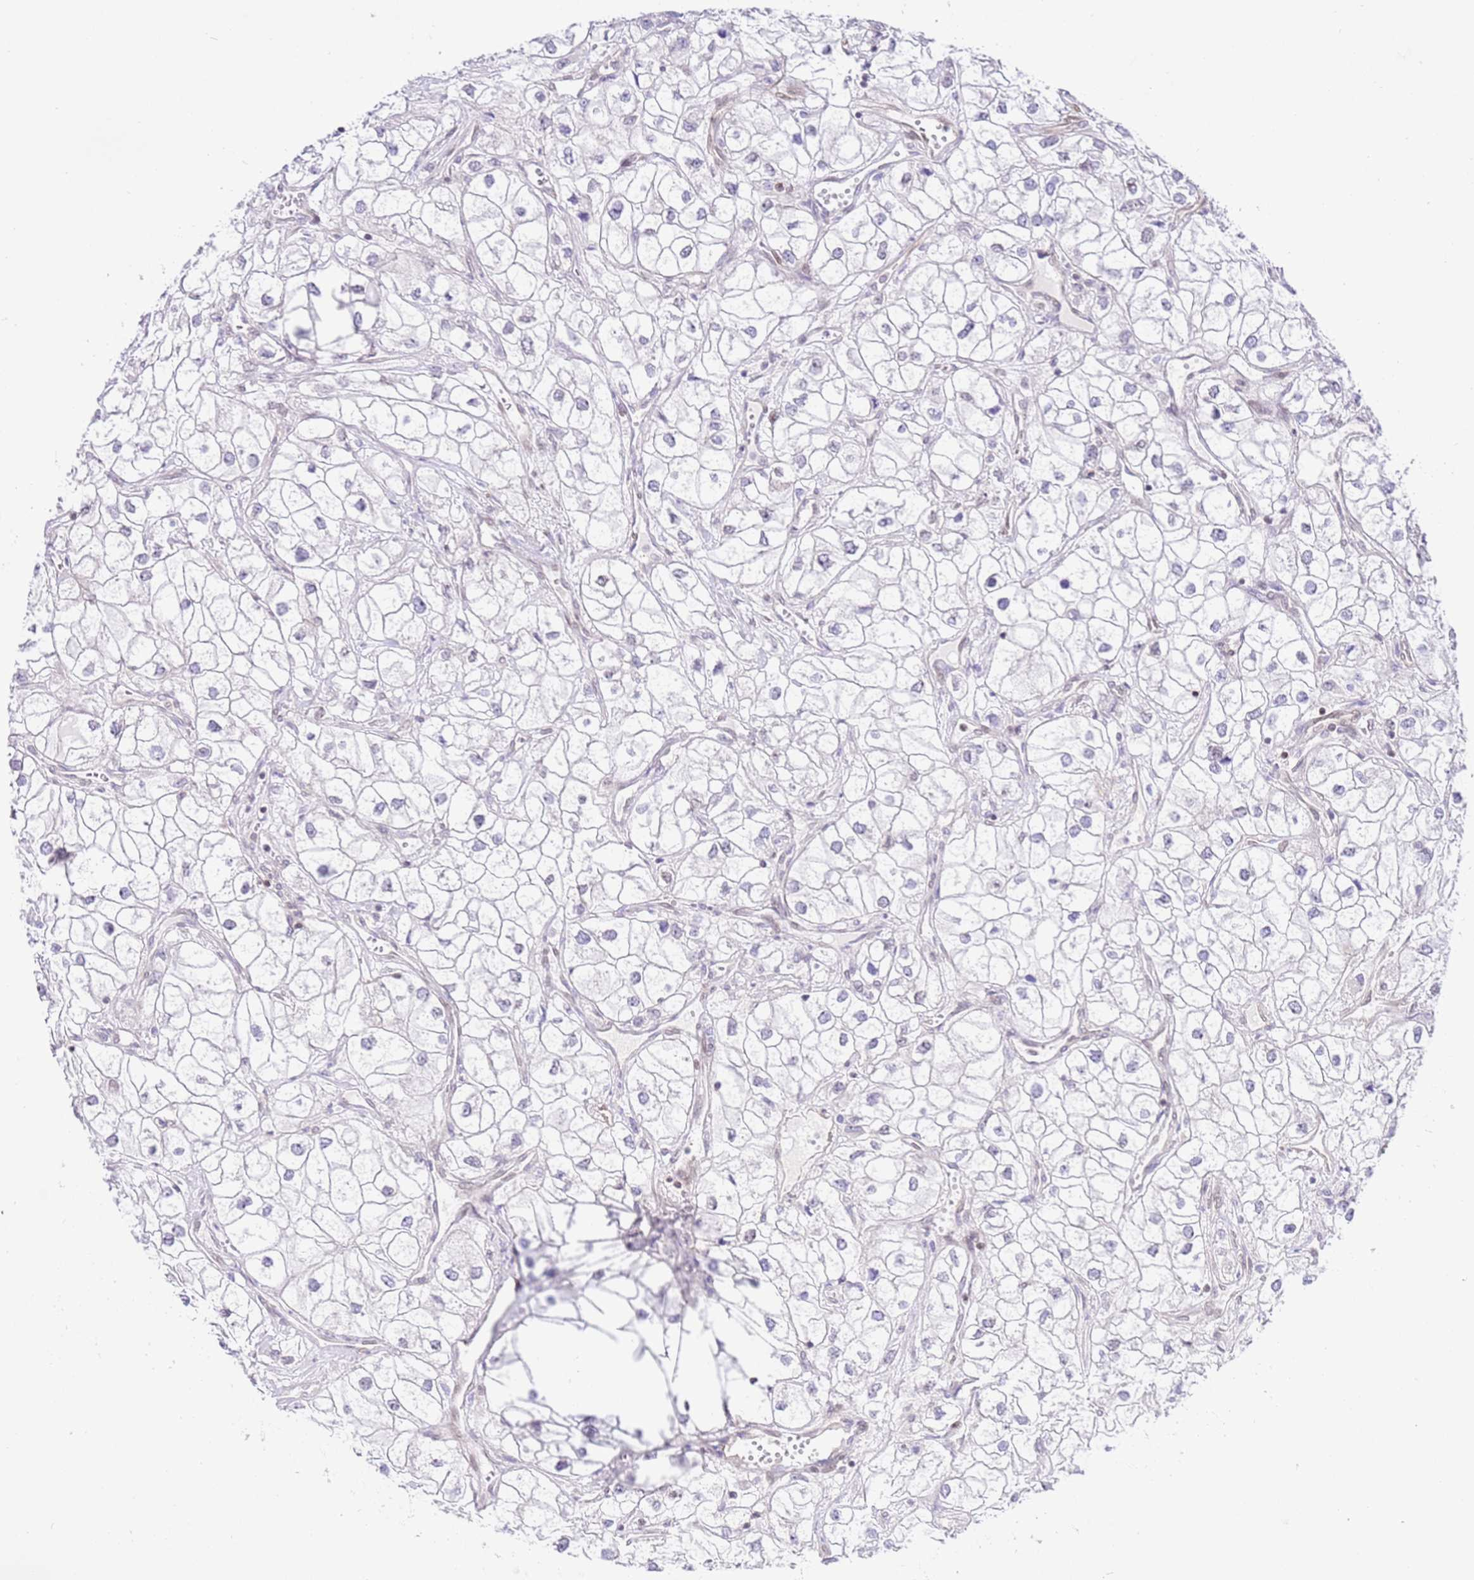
{"staining": {"intensity": "negative", "quantity": "none", "location": "none"}, "tissue": "renal cancer", "cell_type": "Tumor cells", "image_type": "cancer", "snomed": [{"axis": "morphology", "description": "Adenocarcinoma, NOS"}, {"axis": "topography", "description": "Kidney"}], "caption": "High magnification brightfield microscopy of renal adenocarcinoma stained with DAB (3,3'-diaminobenzidine) (brown) and counterstained with hematoxylin (blue): tumor cells show no significant staining.", "gene": "TRIM37", "patient": {"sex": "male", "age": 59}}